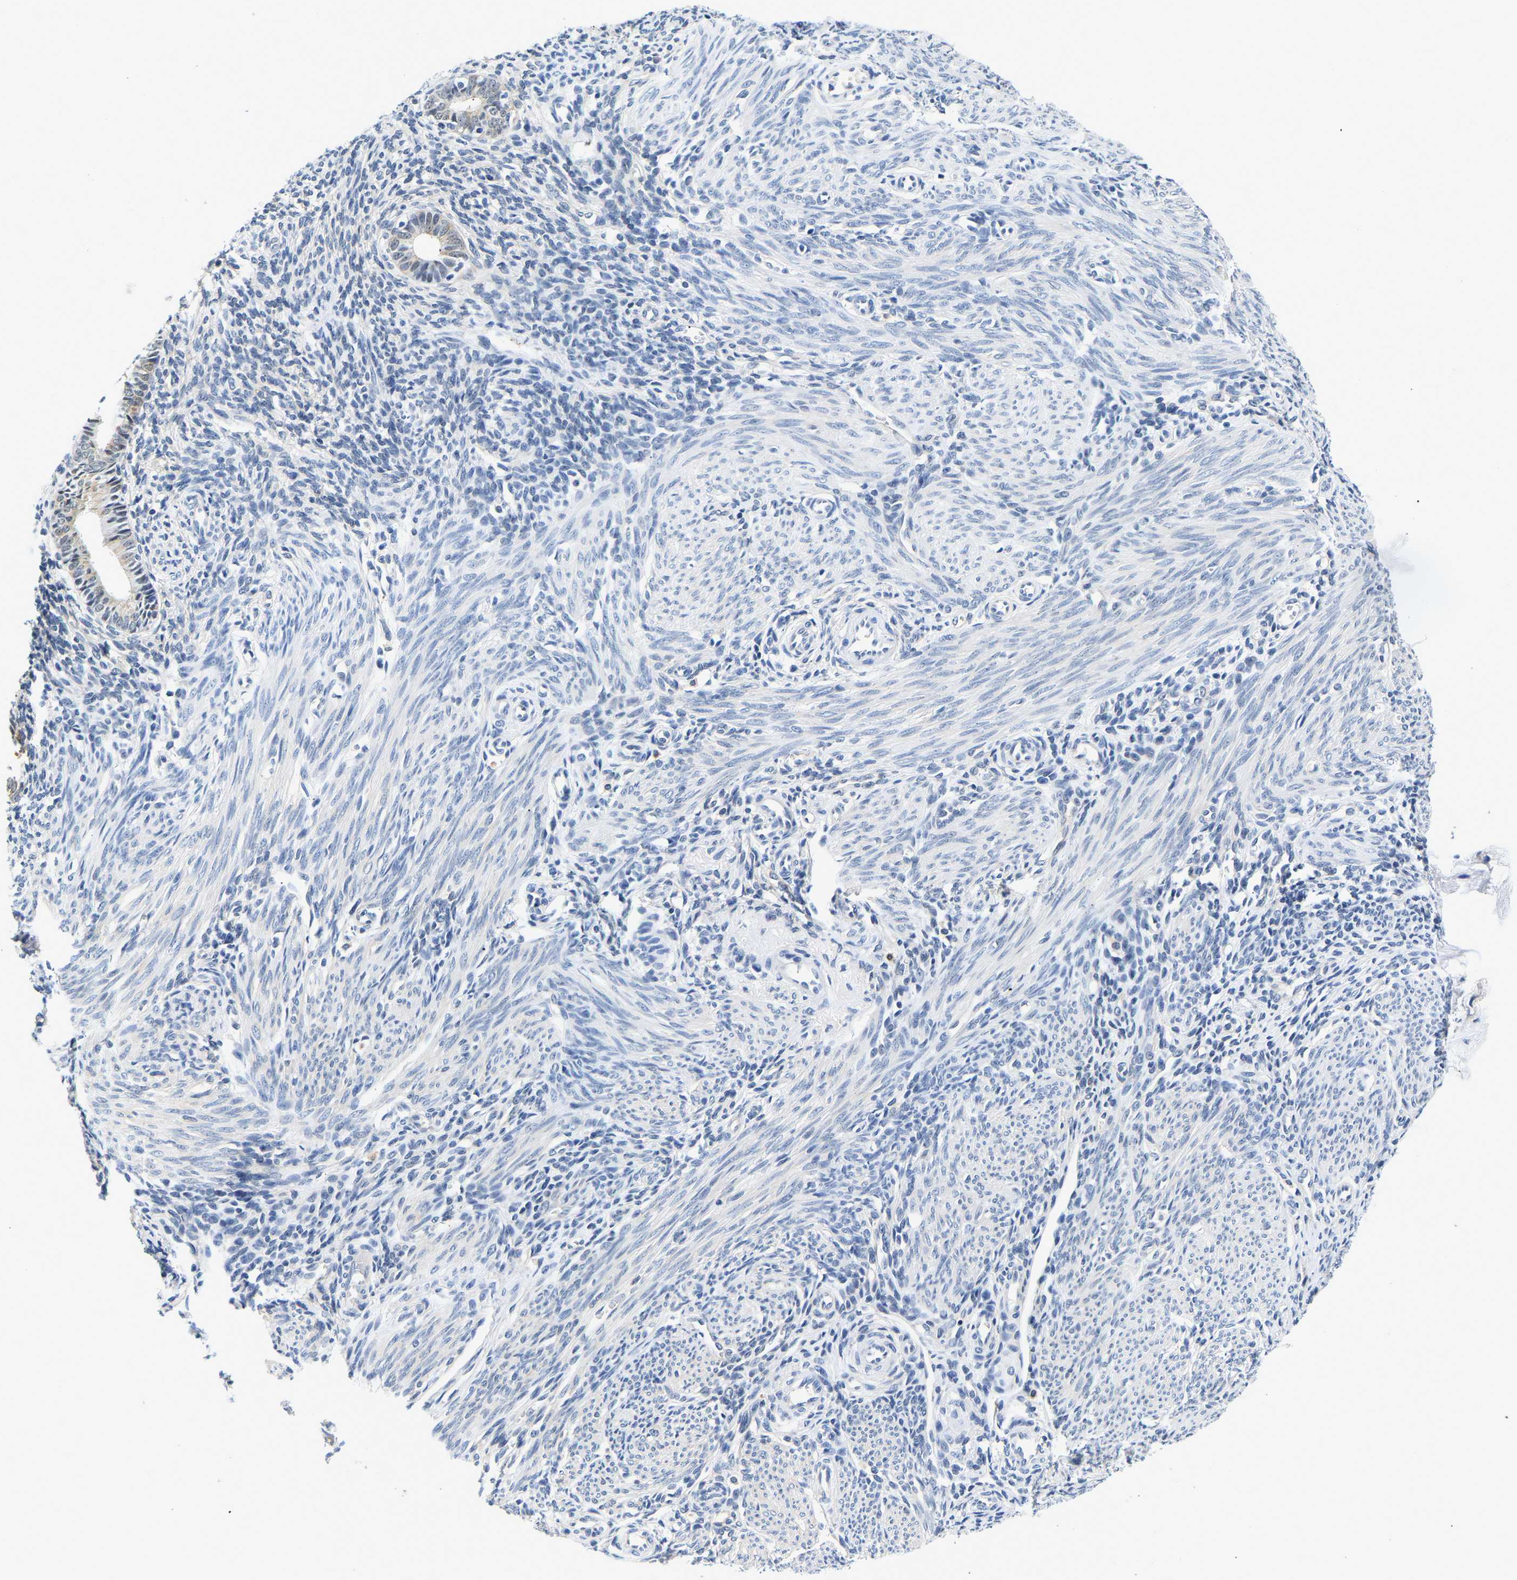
{"staining": {"intensity": "negative", "quantity": "none", "location": "none"}, "tissue": "endometrium", "cell_type": "Cells in endometrial stroma", "image_type": "normal", "snomed": [{"axis": "morphology", "description": "Normal tissue, NOS"}, {"axis": "morphology", "description": "Adenocarcinoma, NOS"}, {"axis": "topography", "description": "Endometrium"}], "caption": "Protein analysis of benign endometrium demonstrates no significant positivity in cells in endometrial stroma.", "gene": "UCHL3", "patient": {"sex": "female", "age": 57}}